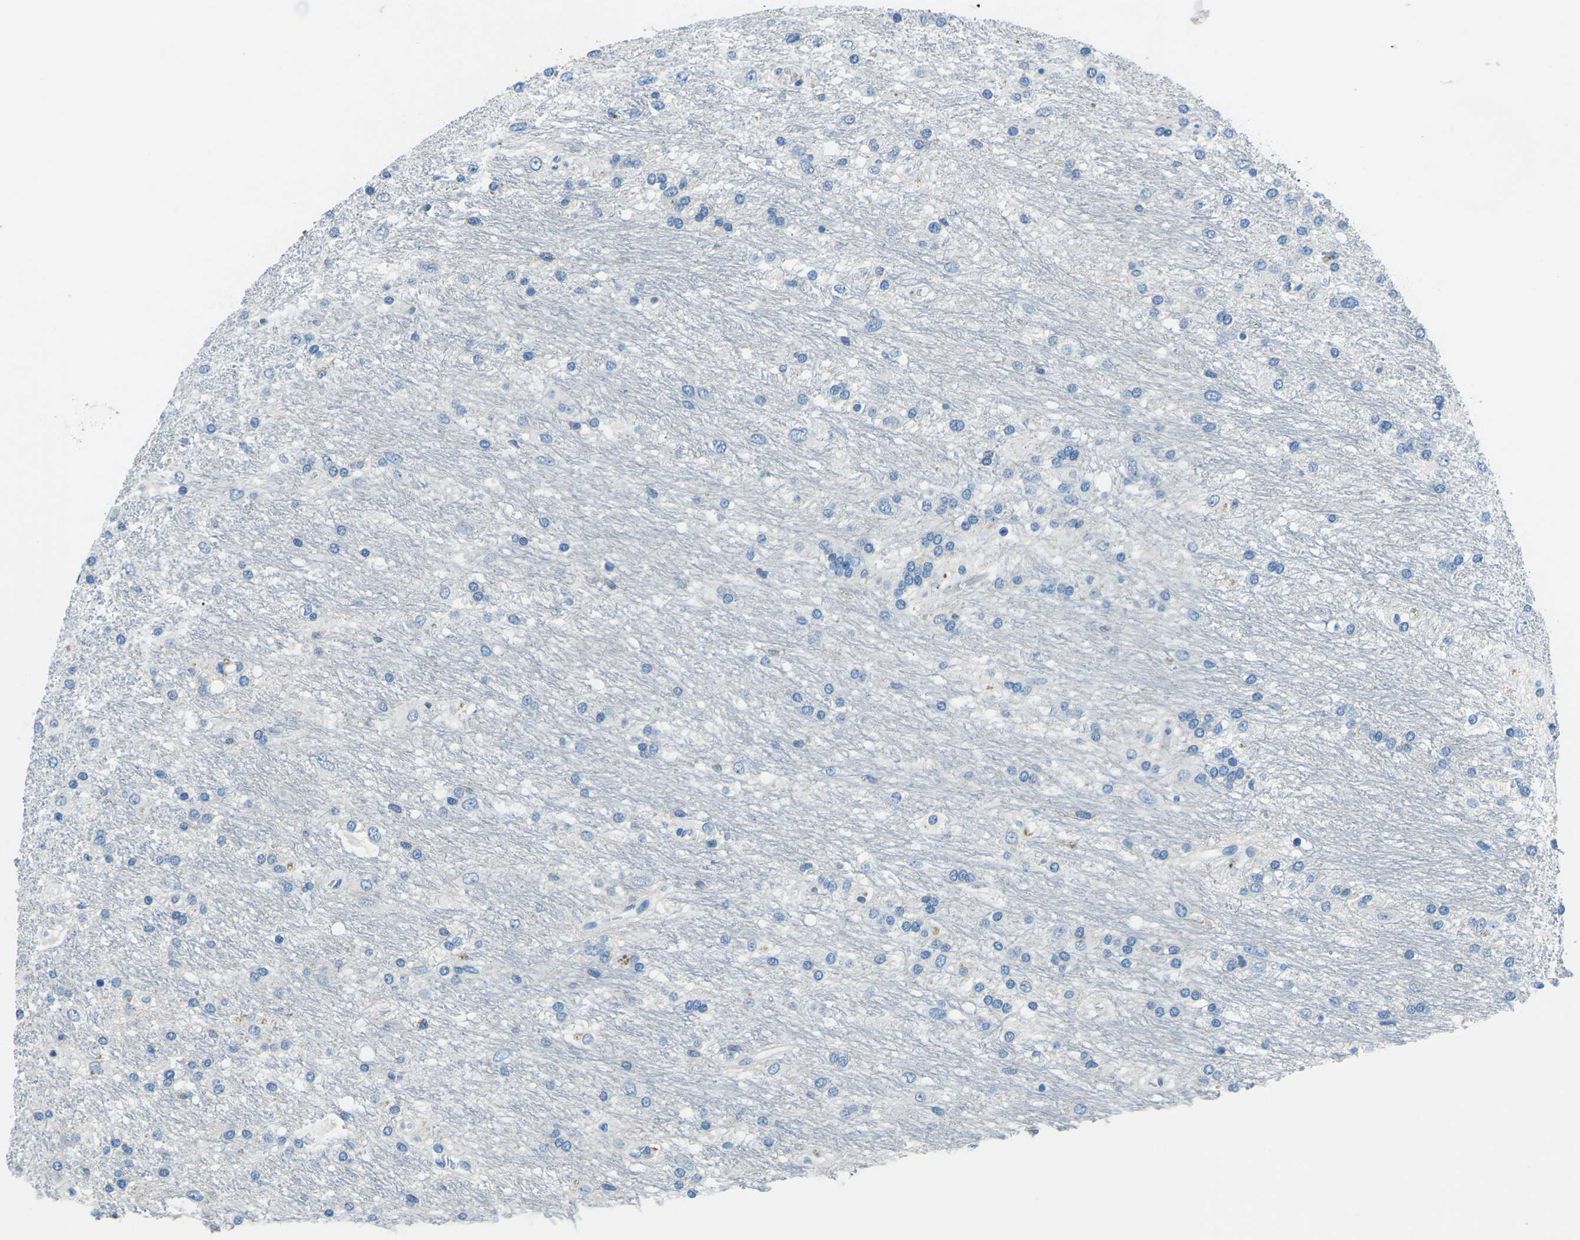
{"staining": {"intensity": "negative", "quantity": "none", "location": "none"}, "tissue": "glioma", "cell_type": "Tumor cells", "image_type": "cancer", "snomed": [{"axis": "morphology", "description": "Glioma, malignant, Low grade"}, {"axis": "topography", "description": "Brain"}], "caption": "Protein analysis of malignant glioma (low-grade) reveals no significant staining in tumor cells. The staining is performed using DAB brown chromogen with nuclei counter-stained in using hematoxylin.", "gene": "CD1D", "patient": {"sex": "male", "age": 77}}